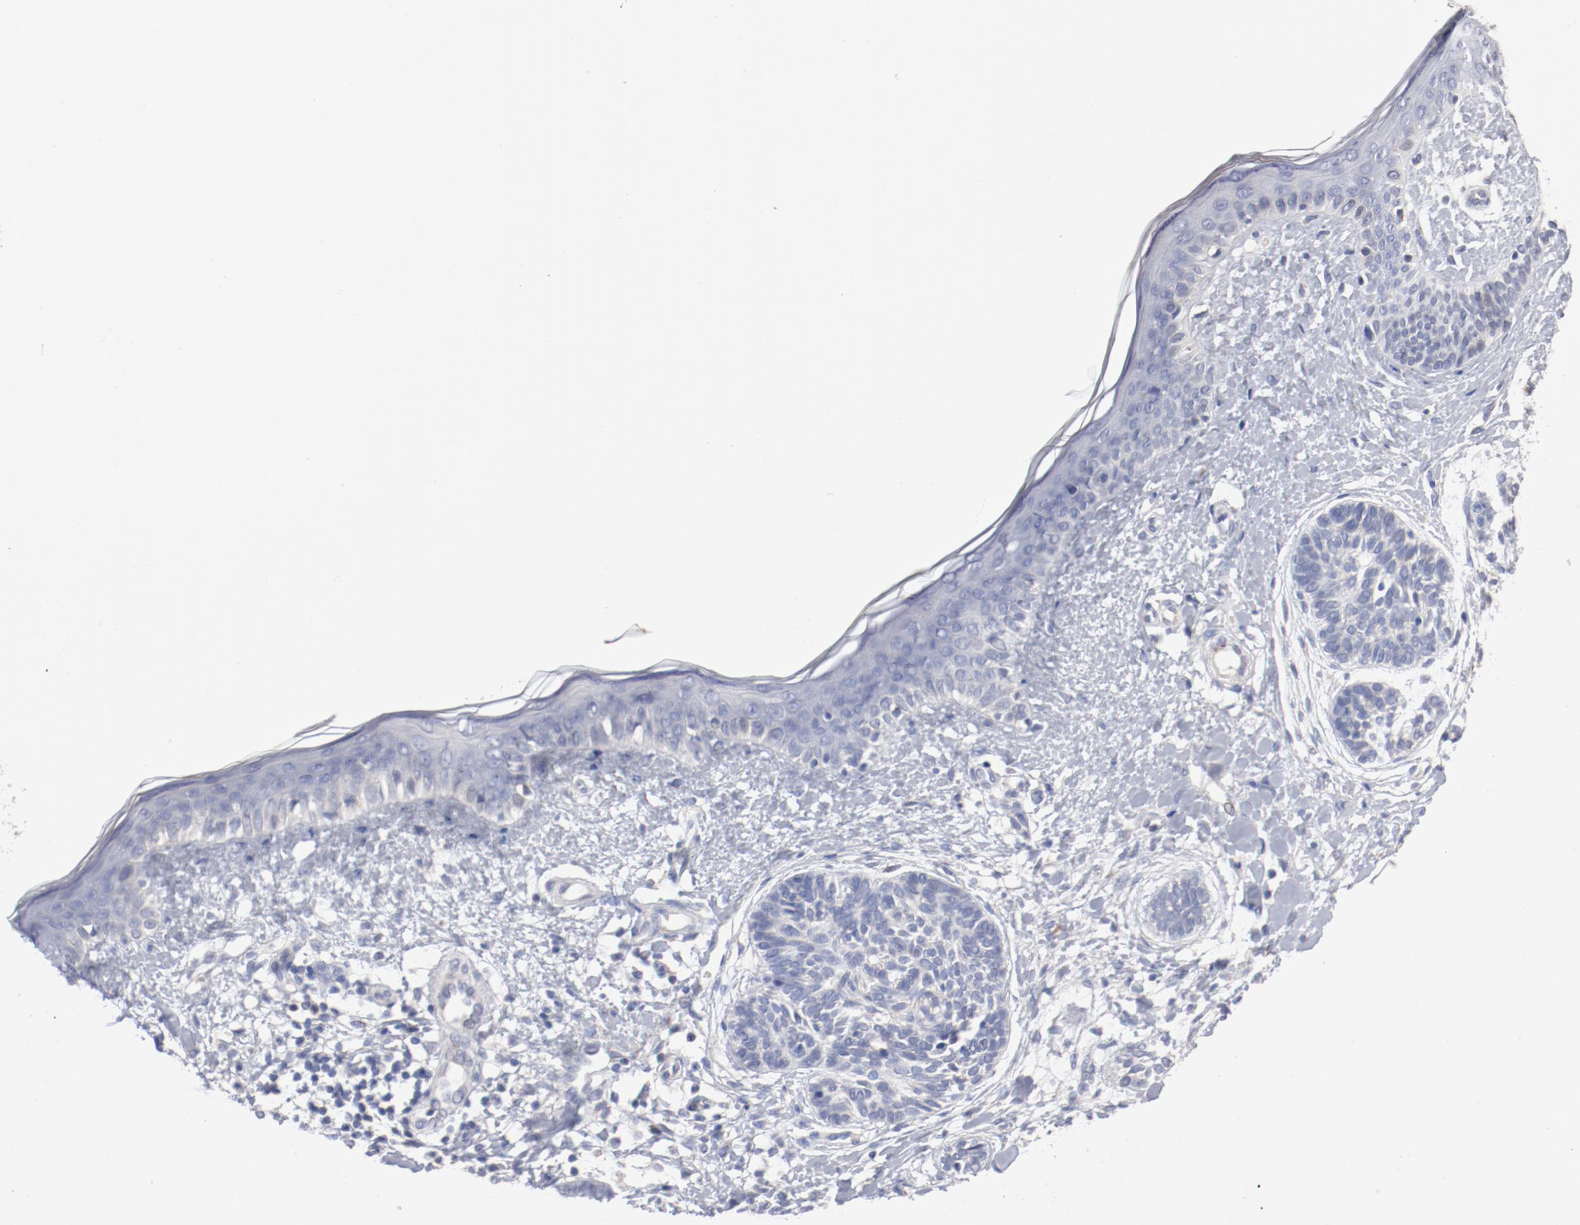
{"staining": {"intensity": "negative", "quantity": "none", "location": "none"}, "tissue": "skin cancer", "cell_type": "Tumor cells", "image_type": "cancer", "snomed": [{"axis": "morphology", "description": "Normal tissue, NOS"}, {"axis": "morphology", "description": "Basal cell carcinoma"}, {"axis": "topography", "description": "Skin"}], "caption": "Immunohistochemistry (IHC) photomicrograph of skin basal cell carcinoma stained for a protein (brown), which reveals no staining in tumor cells. (DAB IHC visualized using brightfield microscopy, high magnification).", "gene": "AK7", "patient": {"sex": "male", "age": 63}}